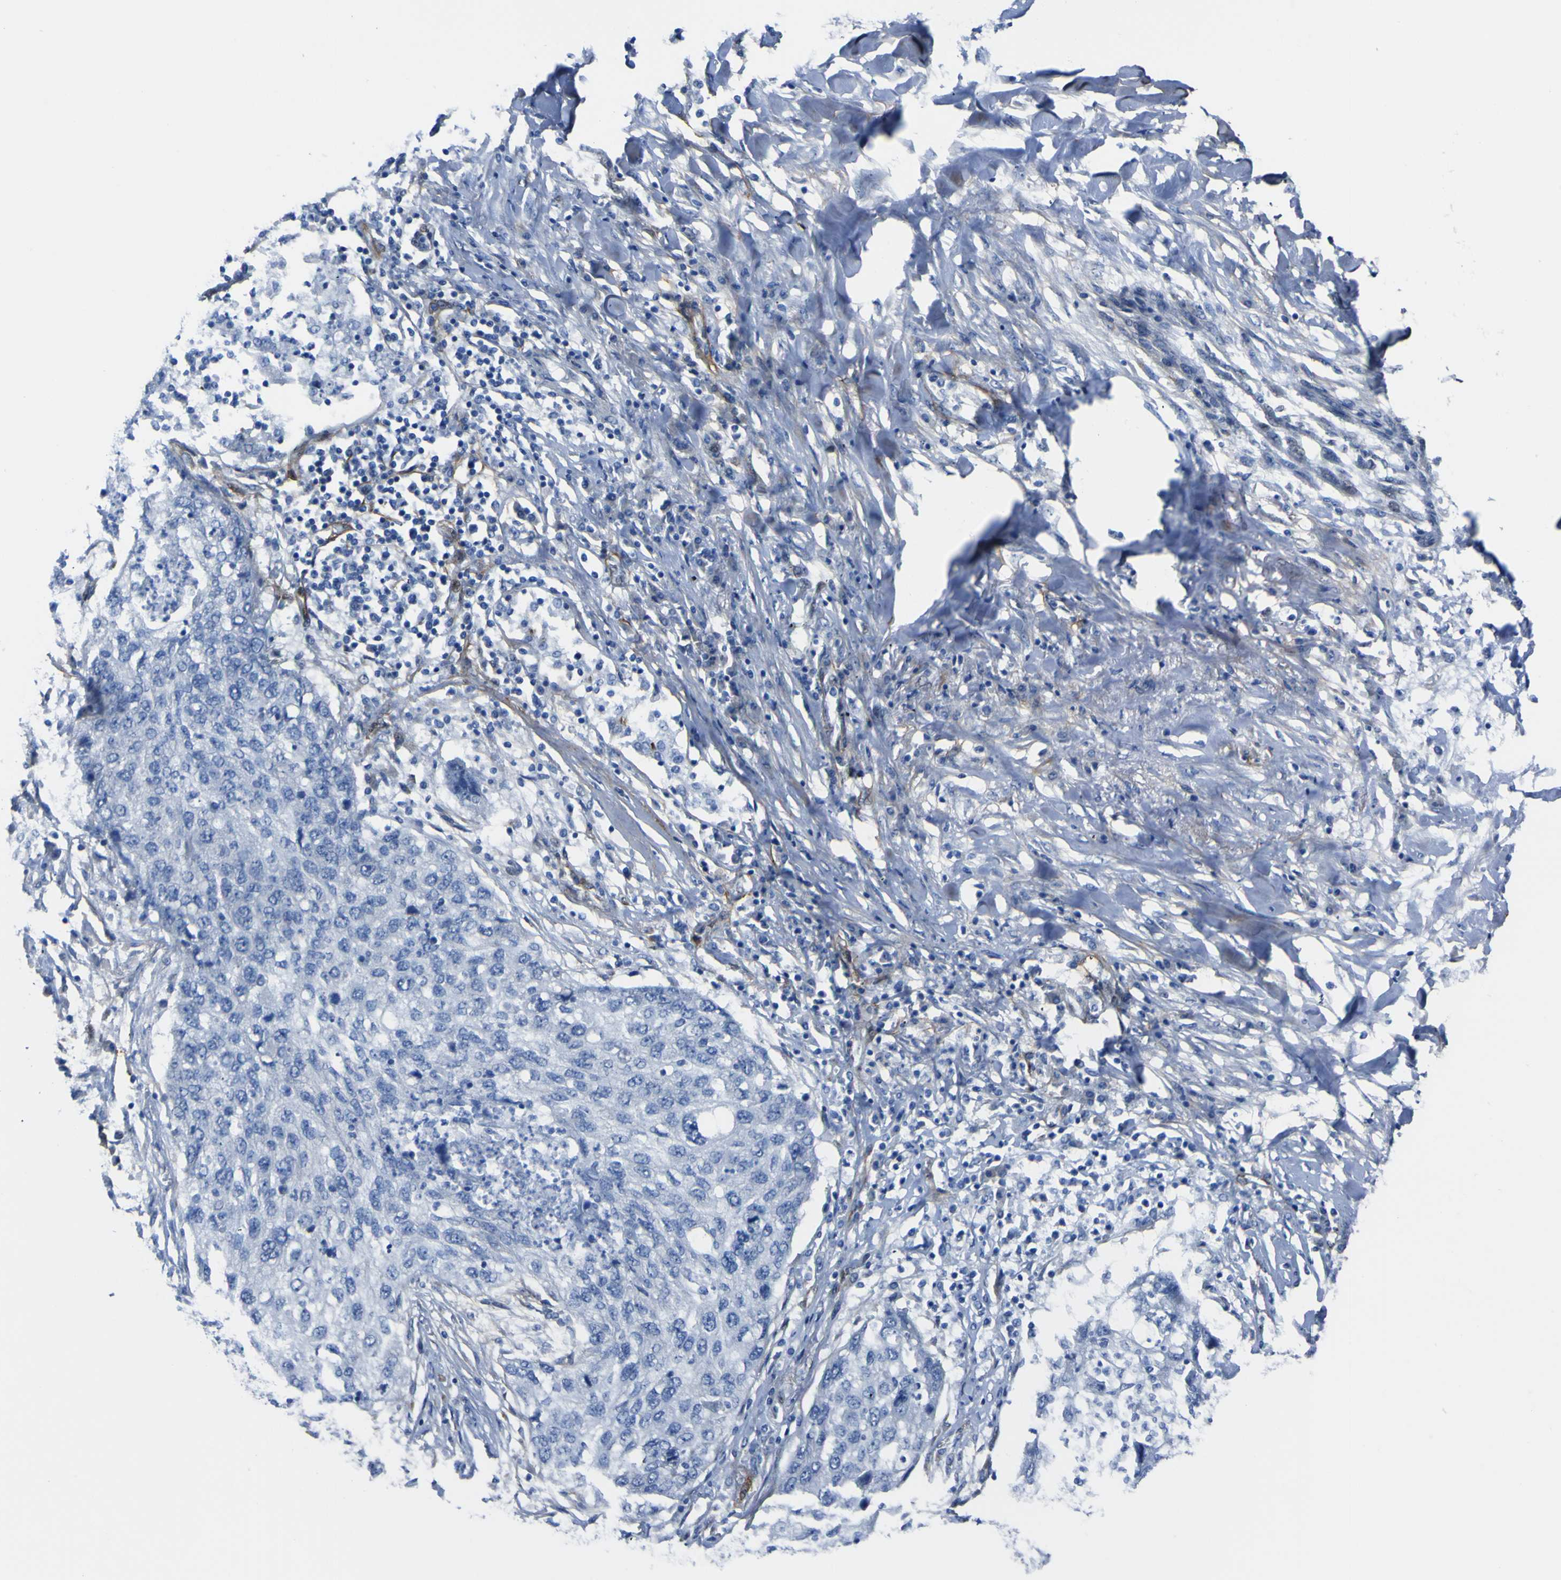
{"staining": {"intensity": "negative", "quantity": "none", "location": "none"}, "tissue": "lung cancer", "cell_type": "Tumor cells", "image_type": "cancer", "snomed": [{"axis": "morphology", "description": "Squamous cell carcinoma, NOS"}, {"axis": "topography", "description": "Lung"}], "caption": "Tumor cells show no significant positivity in lung squamous cell carcinoma.", "gene": "LRRN1", "patient": {"sex": "female", "age": 63}}